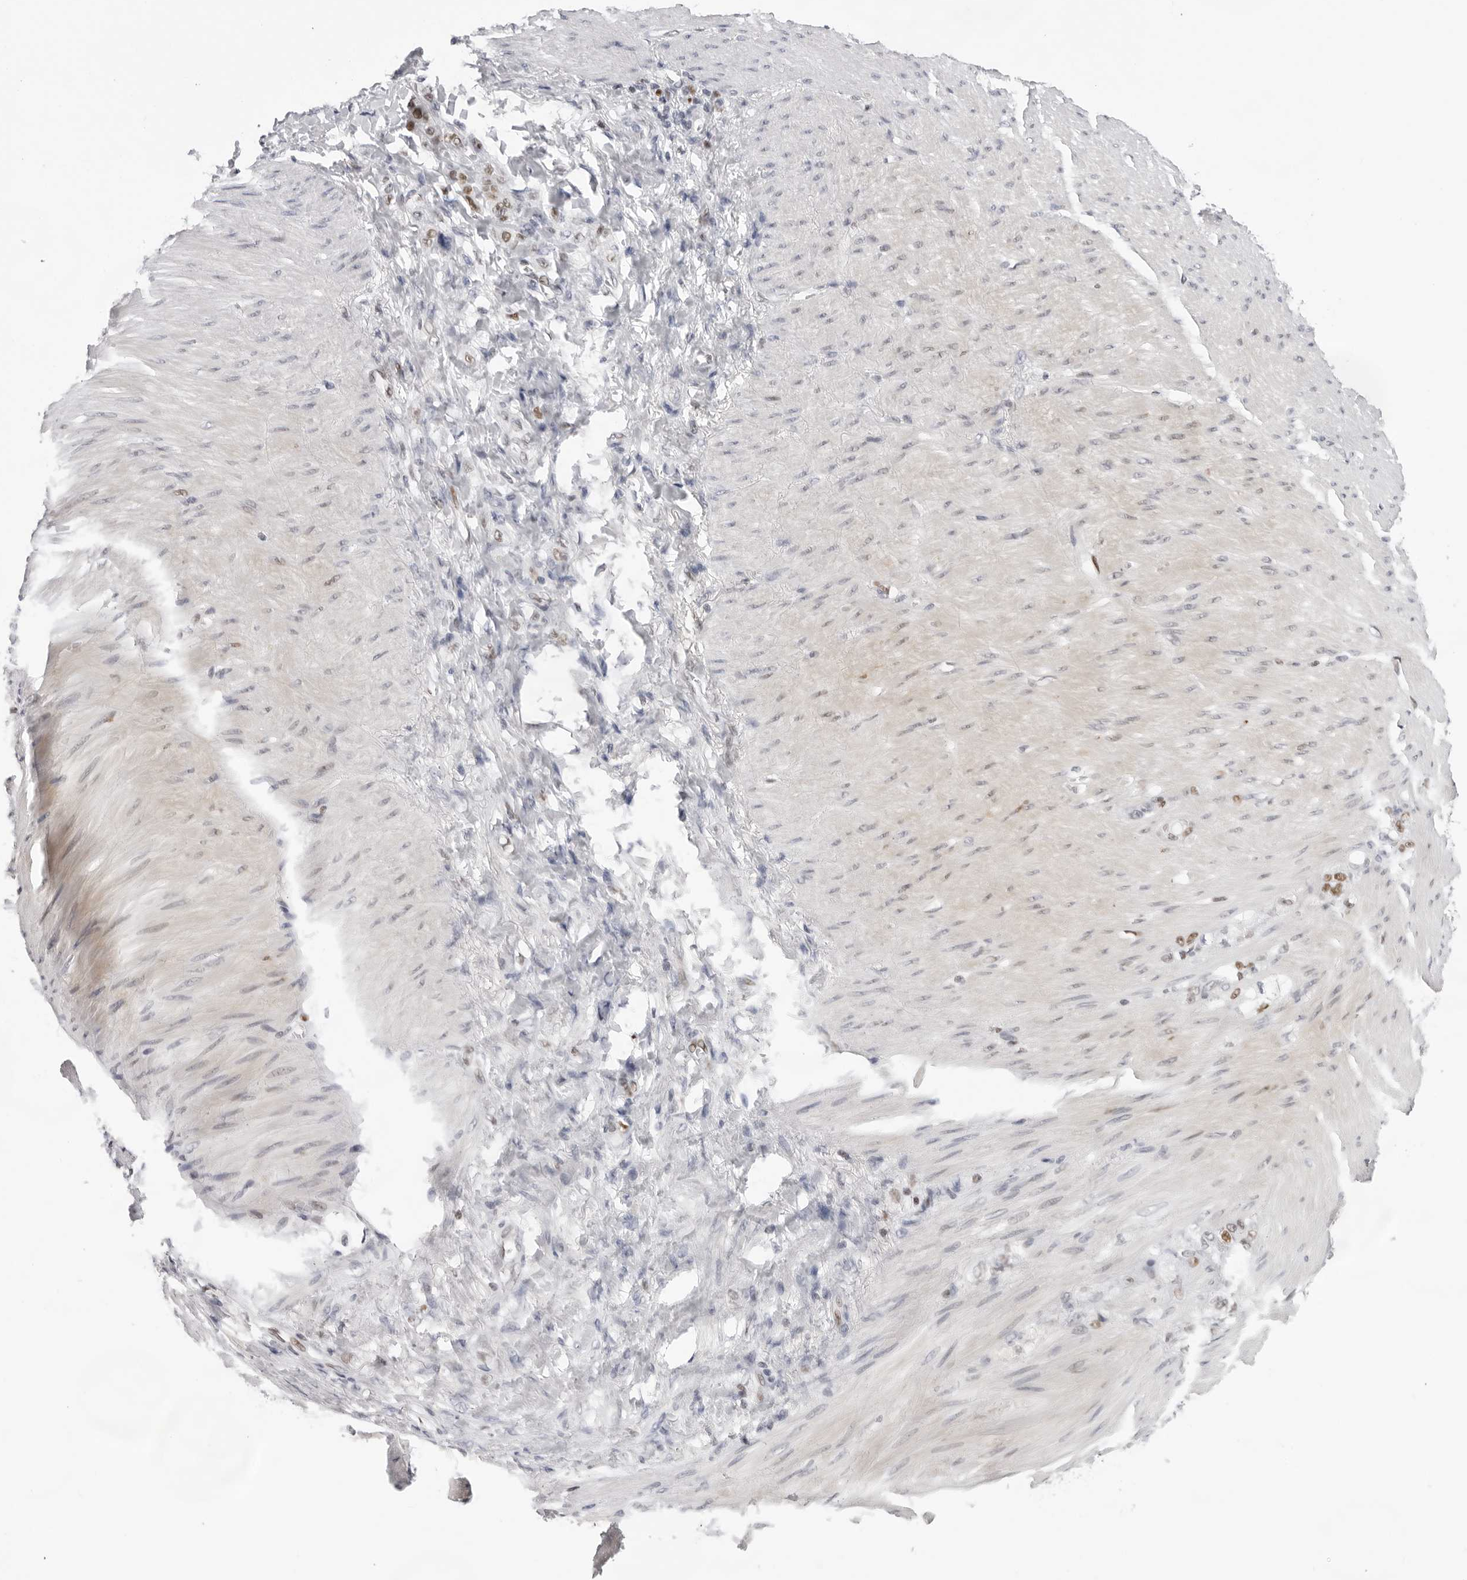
{"staining": {"intensity": "moderate", "quantity": "25%-75%", "location": "nuclear"}, "tissue": "stomach cancer", "cell_type": "Tumor cells", "image_type": "cancer", "snomed": [{"axis": "morphology", "description": "Normal tissue, NOS"}, {"axis": "morphology", "description": "Adenocarcinoma, NOS"}, {"axis": "topography", "description": "Stomach"}], "caption": "Stomach cancer stained for a protein reveals moderate nuclear positivity in tumor cells. (IHC, brightfield microscopy, high magnification).", "gene": "OGG1", "patient": {"sex": "male", "age": 82}}